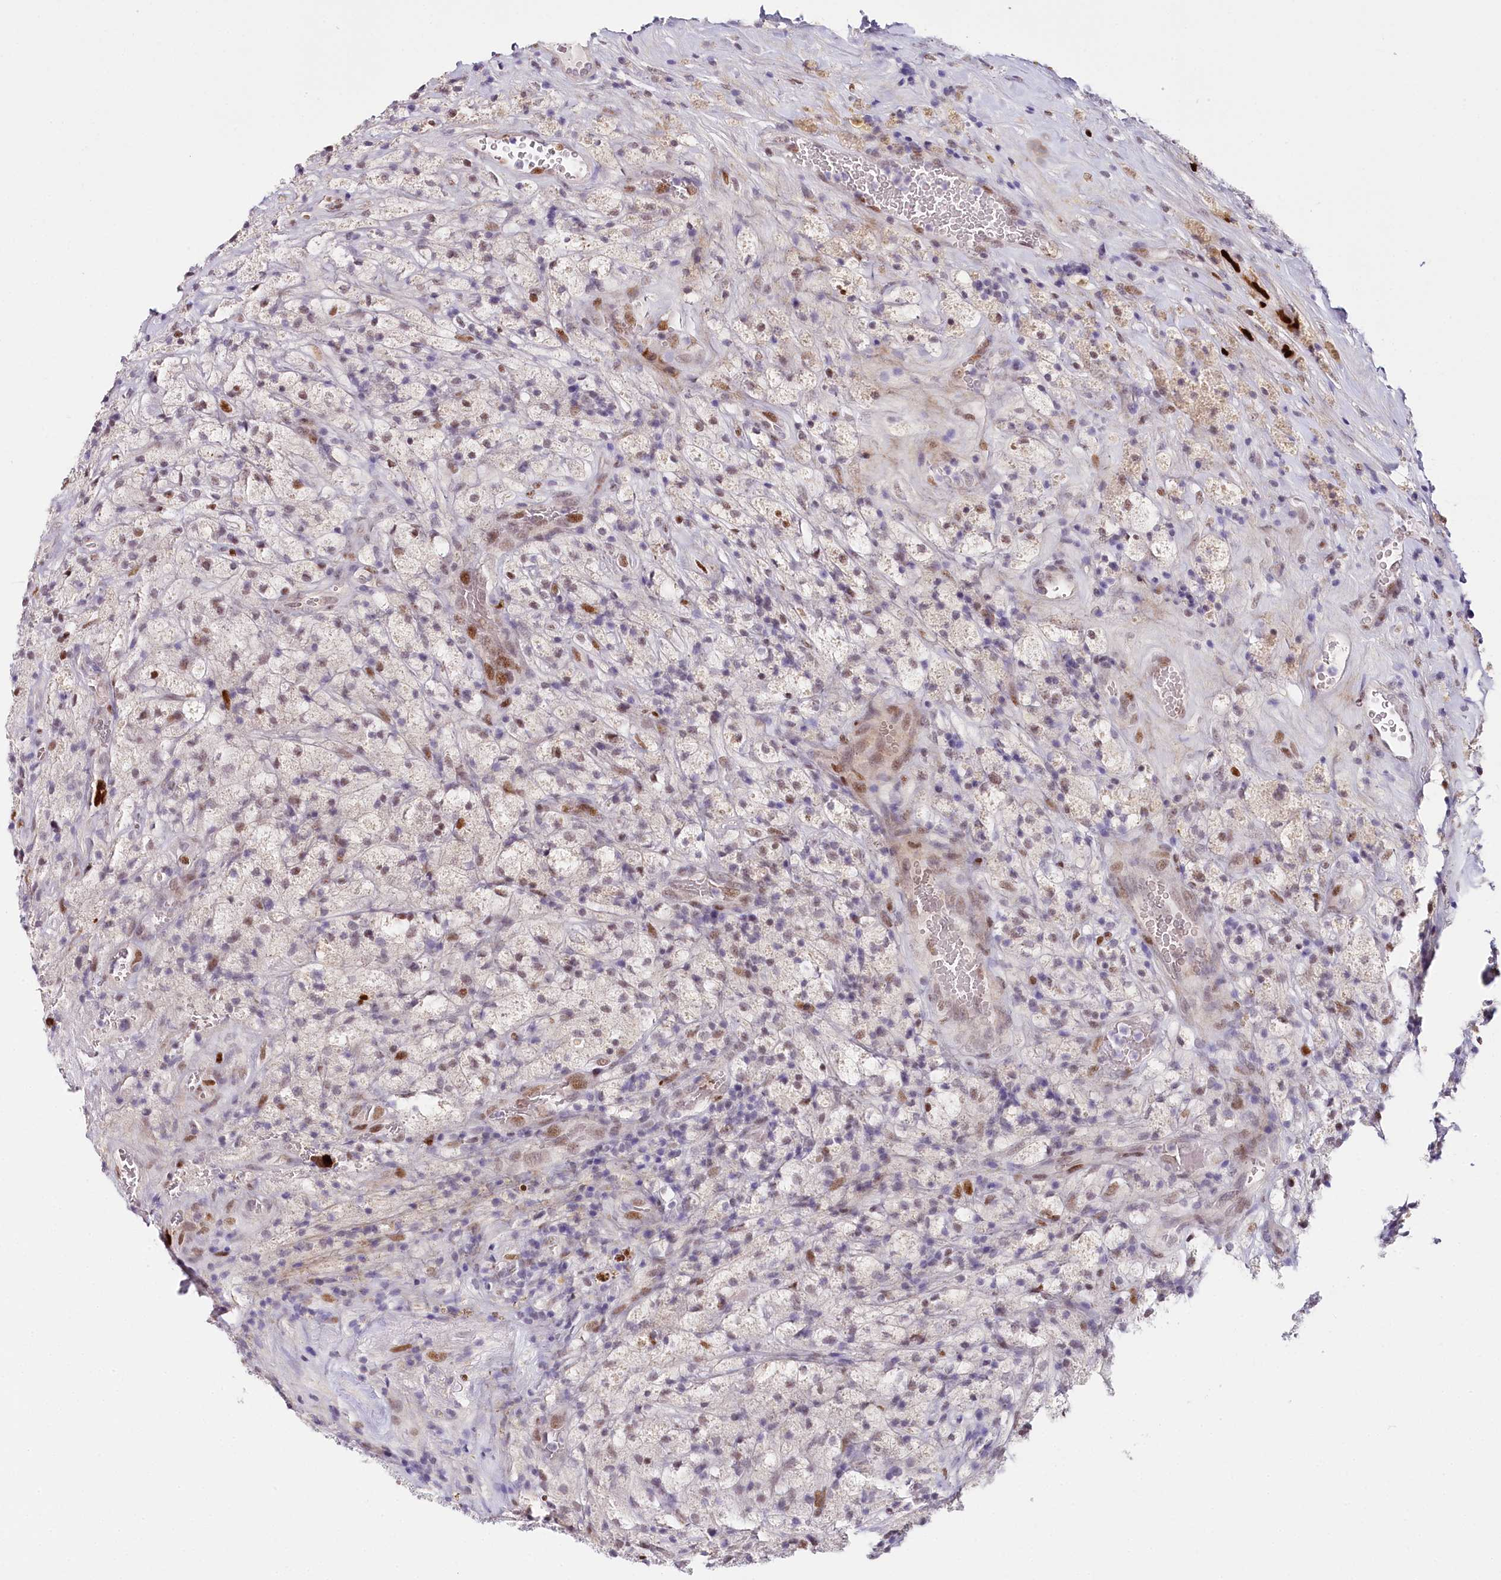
{"staining": {"intensity": "moderate", "quantity": "<25%", "location": "nuclear"}, "tissue": "glioma", "cell_type": "Tumor cells", "image_type": "cancer", "snomed": [{"axis": "morphology", "description": "Glioma, malignant, High grade"}, {"axis": "topography", "description": "Brain"}], "caption": "IHC of human malignant glioma (high-grade) demonstrates low levels of moderate nuclear expression in approximately <25% of tumor cells.", "gene": "TP53", "patient": {"sex": "male", "age": 69}}